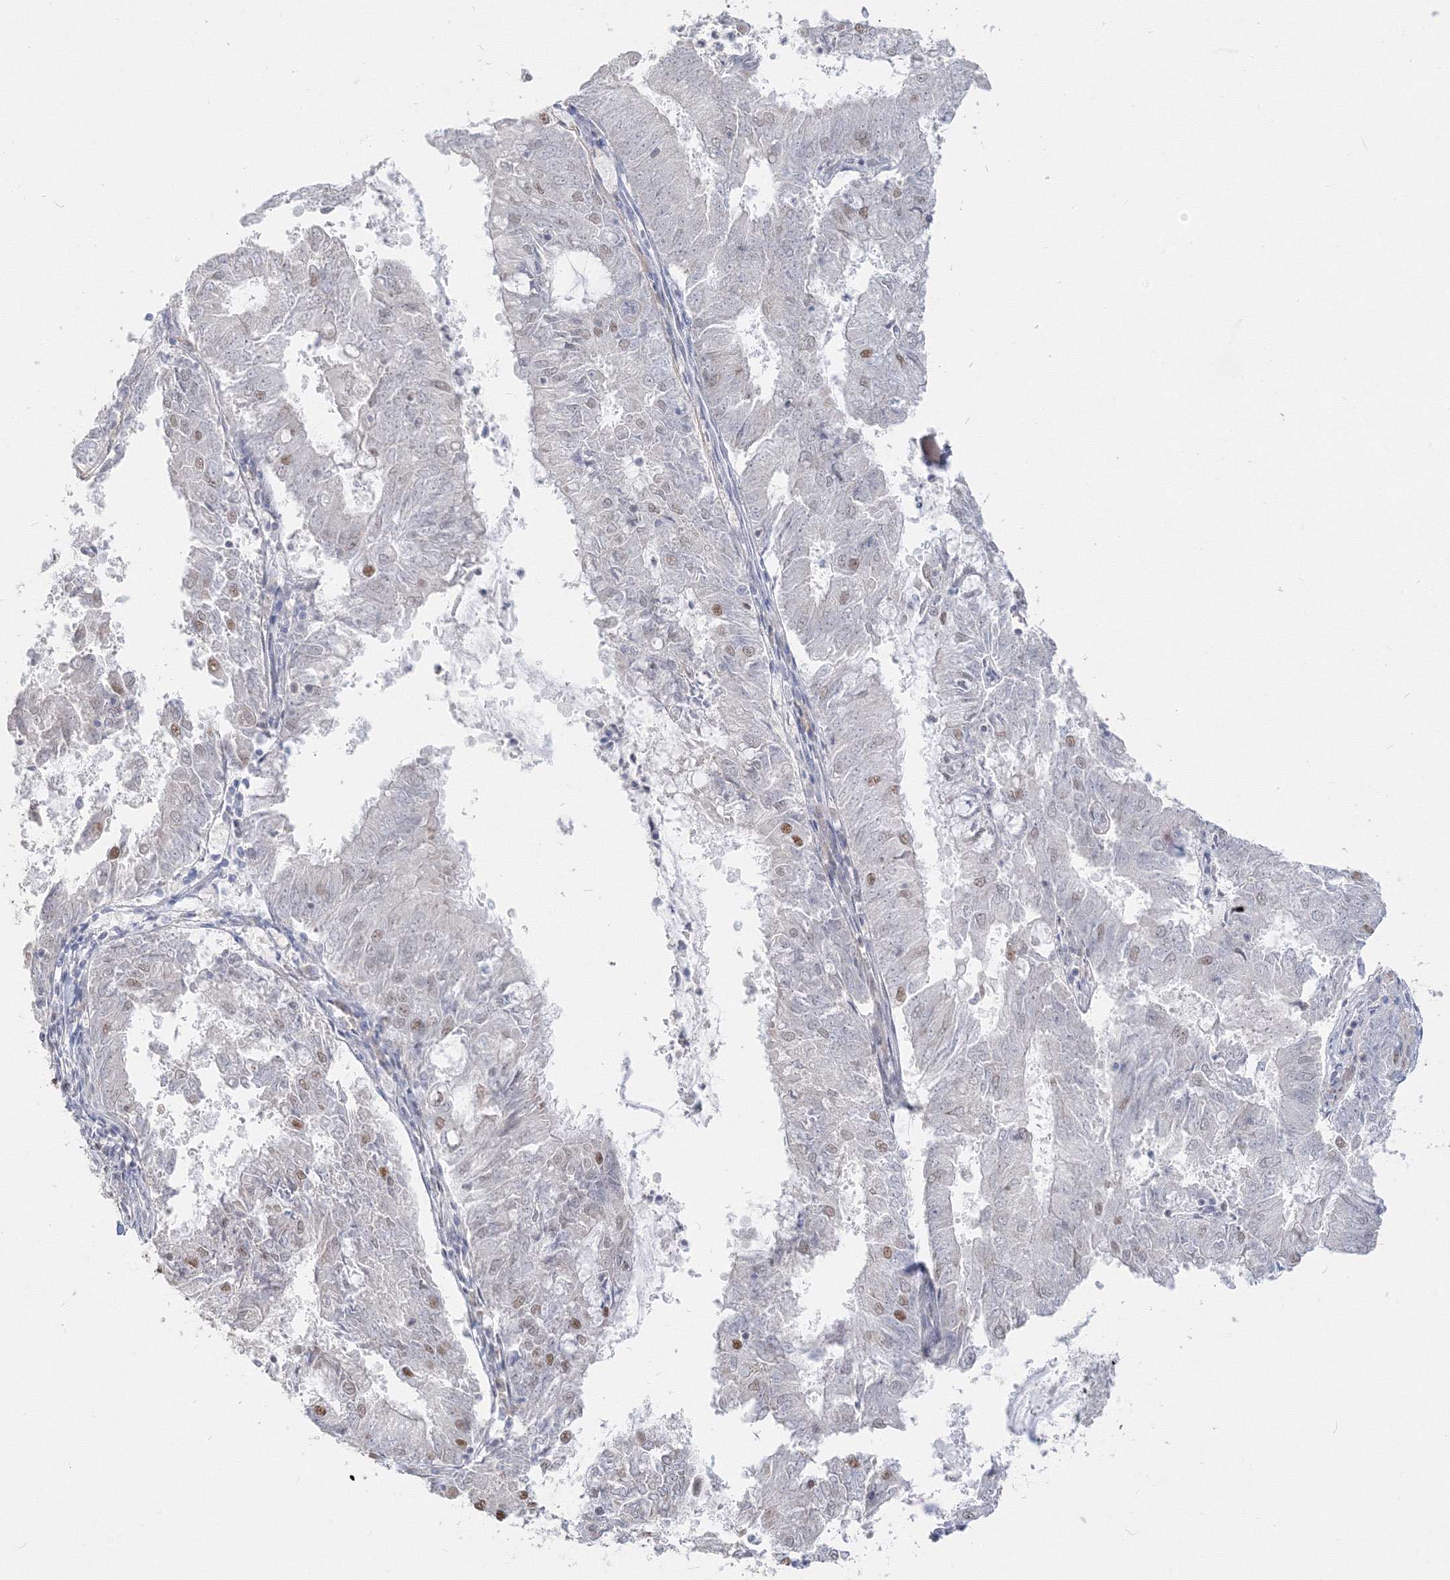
{"staining": {"intensity": "moderate", "quantity": "25%-75%", "location": "nuclear"}, "tissue": "endometrial cancer", "cell_type": "Tumor cells", "image_type": "cancer", "snomed": [{"axis": "morphology", "description": "Adenocarcinoma, NOS"}, {"axis": "topography", "description": "Endometrium"}], "caption": "Immunohistochemical staining of endometrial adenocarcinoma exhibits medium levels of moderate nuclear positivity in approximately 25%-75% of tumor cells.", "gene": "PPP4R2", "patient": {"sex": "female", "age": 57}}